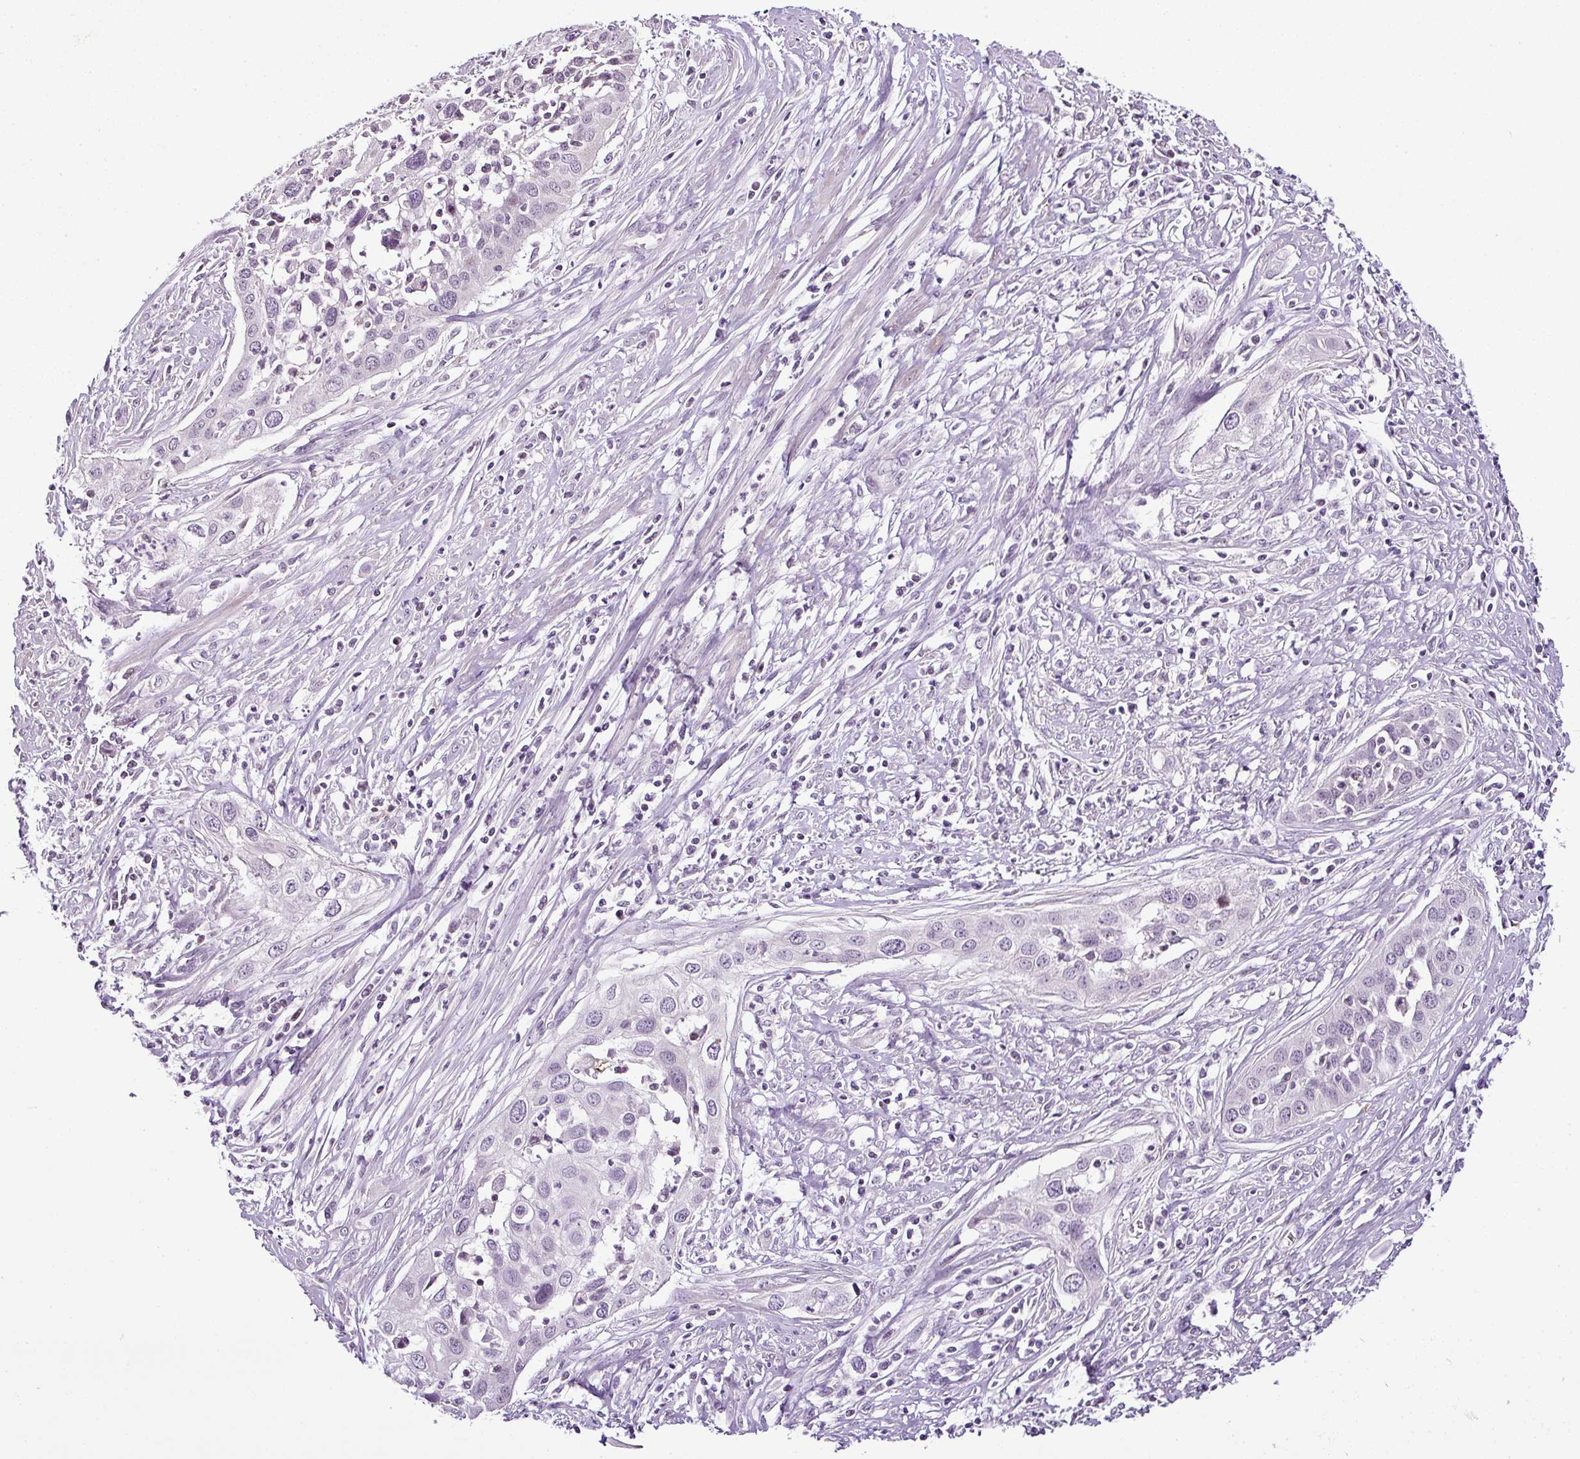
{"staining": {"intensity": "negative", "quantity": "none", "location": "none"}, "tissue": "cervical cancer", "cell_type": "Tumor cells", "image_type": "cancer", "snomed": [{"axis": "morphology", "description": "Squamous cell carcinoma, NOS"}, {"axis": "topography", "description": "Cervix"}], "caption": "An image of squamous cell carcinoma (cervical) stained for a protein displays no brown staining in tumor cells. The staining was performed using DAB (3,3'-diaminobenzidine) to visualize the protein expression in brown, while the nuclei were stained in blue with hematoxylin (Magnification: 20x).", "gene": "TEX30", "patient": {"sex": "female", "age": 34}}